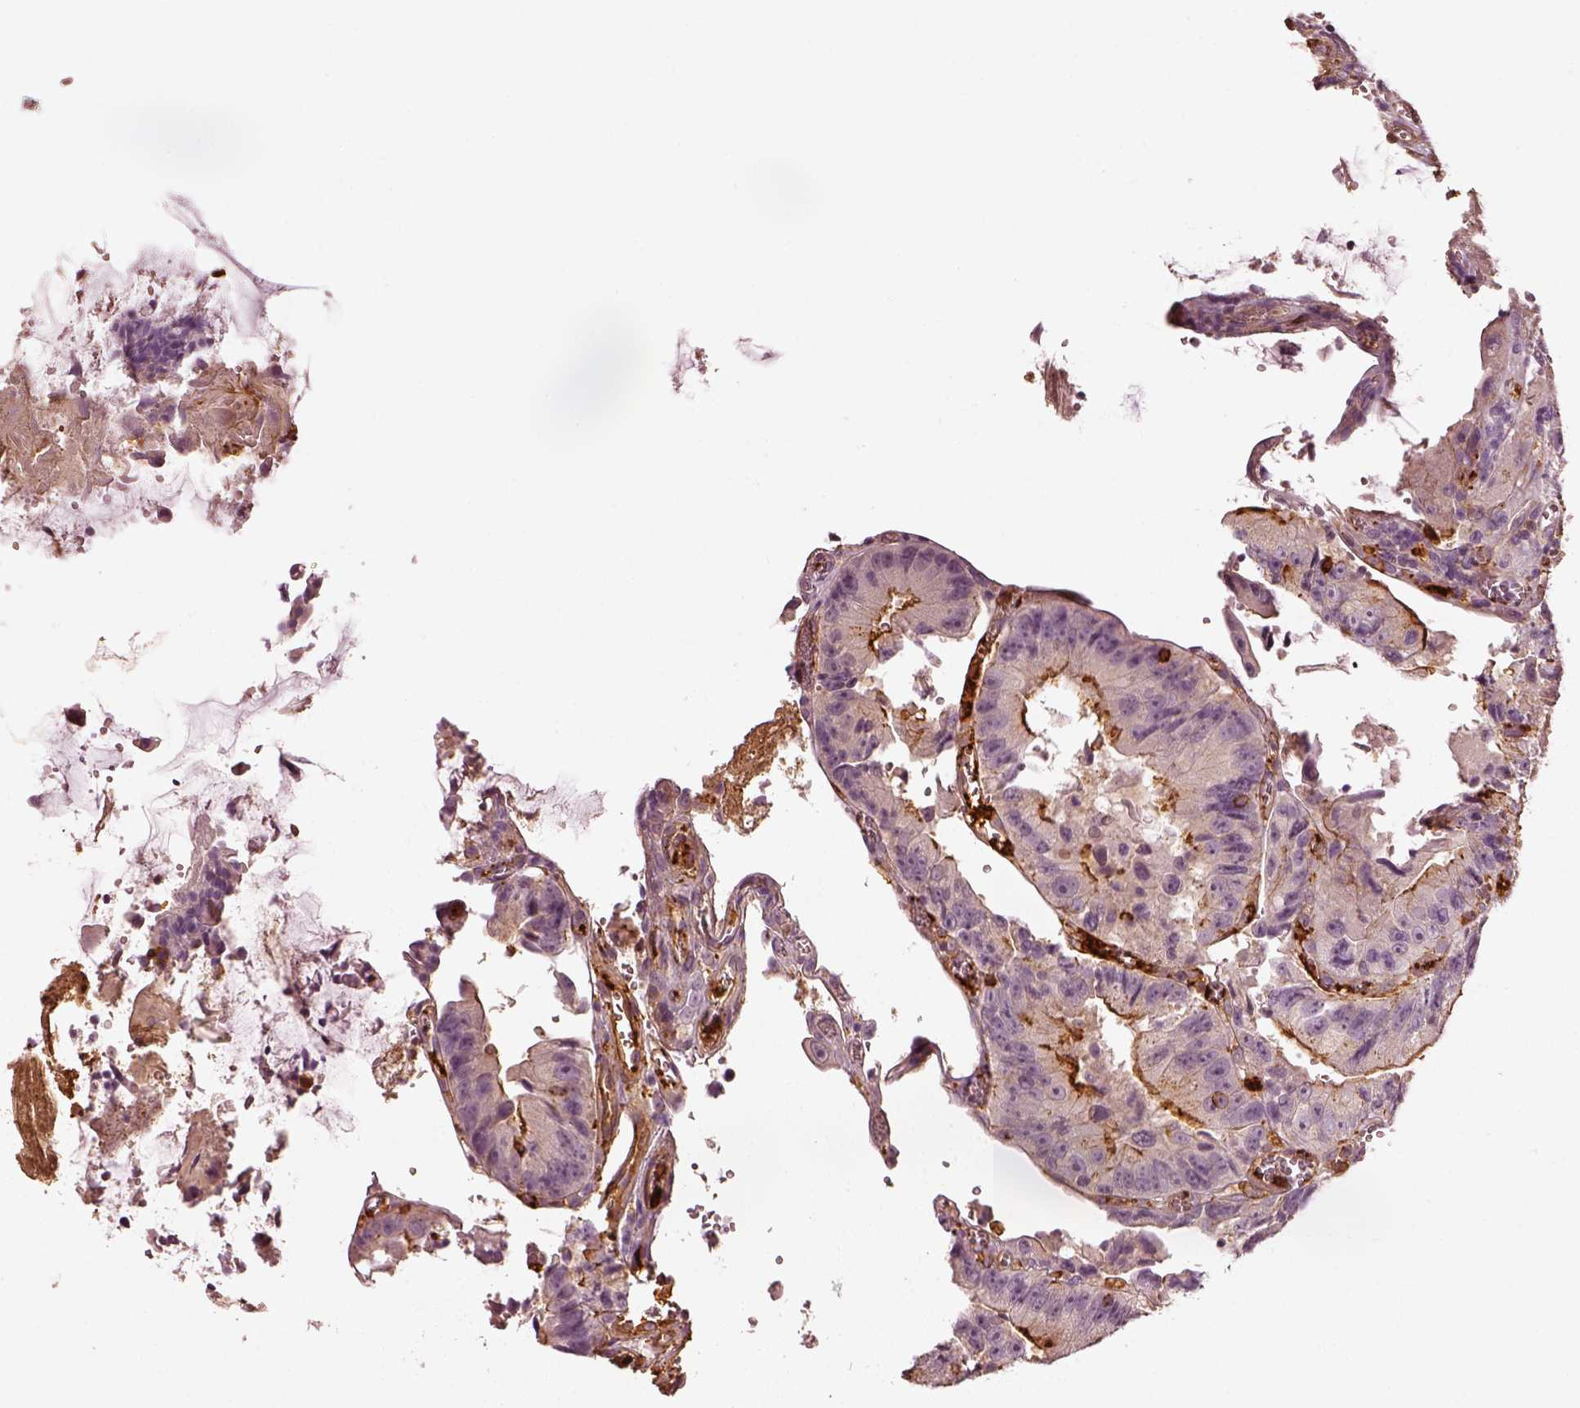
{"staining": {"intensity": "strong", "quantity": "<25%", "location": "cytoplasmic/membranous"}, "tissue": "colorectal cancer", "cell_type": "Tumor cells", "image_type": "cancer", "snomed": [{"axis": "morphology", "description": "Adenocarcinoma, NOS"}, {"axis": "topography", "description": "Colon"}], "caption": "Immunohistochemistry micrograph of neoplastic tissue: colorectal adenocarcinoma stained using IHC demonstrates medium levels of strong protein expression localized specifically in the cytoplasmic/membranous of tumor cells, appearing as a cytoplasmic/membranous brown color.", "gene": "ZYX", "patient": {"sex": "female", "age": 86}}